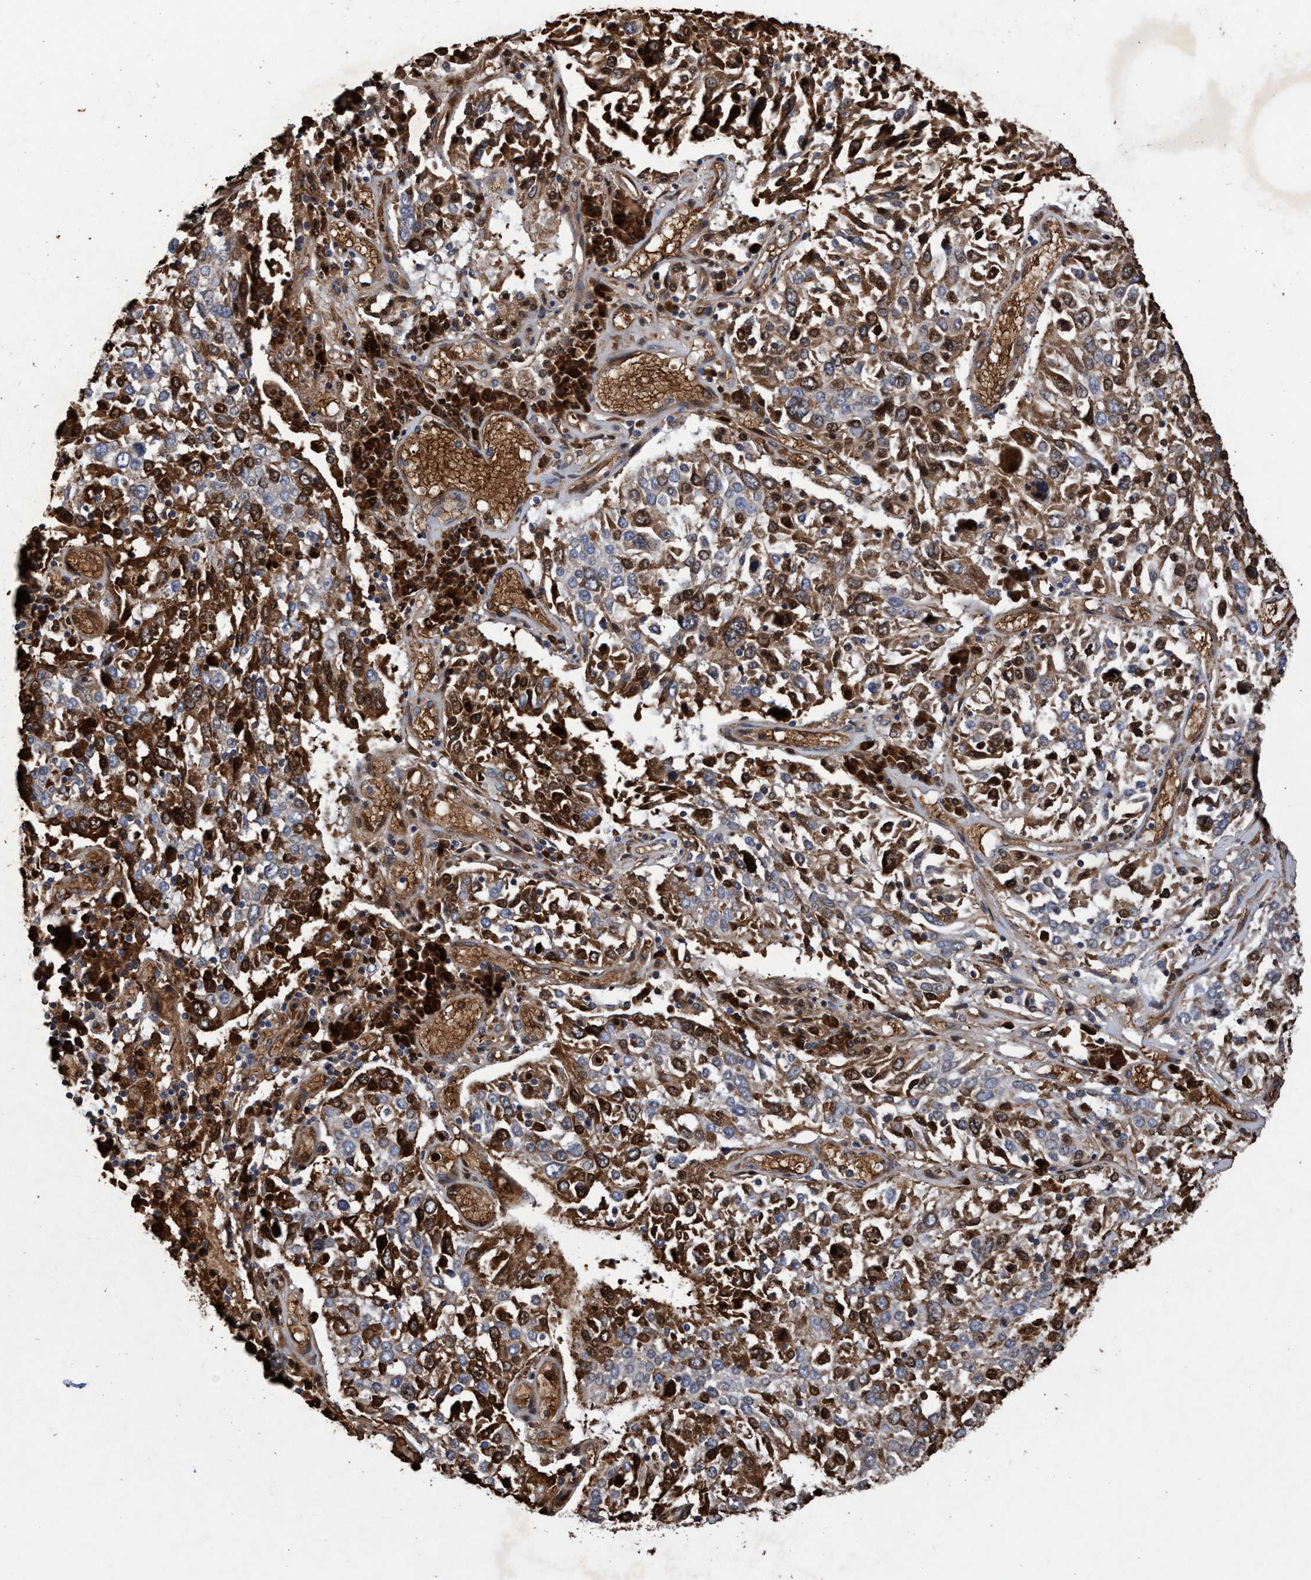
{"staining": {"intensity": "moderate", "quantity": "25%-75%", "location": "cytoplasmic/membranous"}, "tissue": "lung cancer", "cell_type": "Tumor cells", "image_type": "cancer", "snomed": [{"axis": "morphology", "description": "Squamous cell carcinoma, NOS"}, {"axis": "topography", "description": "Lung"}], "caption": "Protein expression analysis of human lung cancer (squamous cell carcinoma) reveals moderate cytoplasmic/membranous positivity in about 25%-75% of tumor cells.", "gene": "CHMP6", "patient": {"sex": "male", "age": 65}}